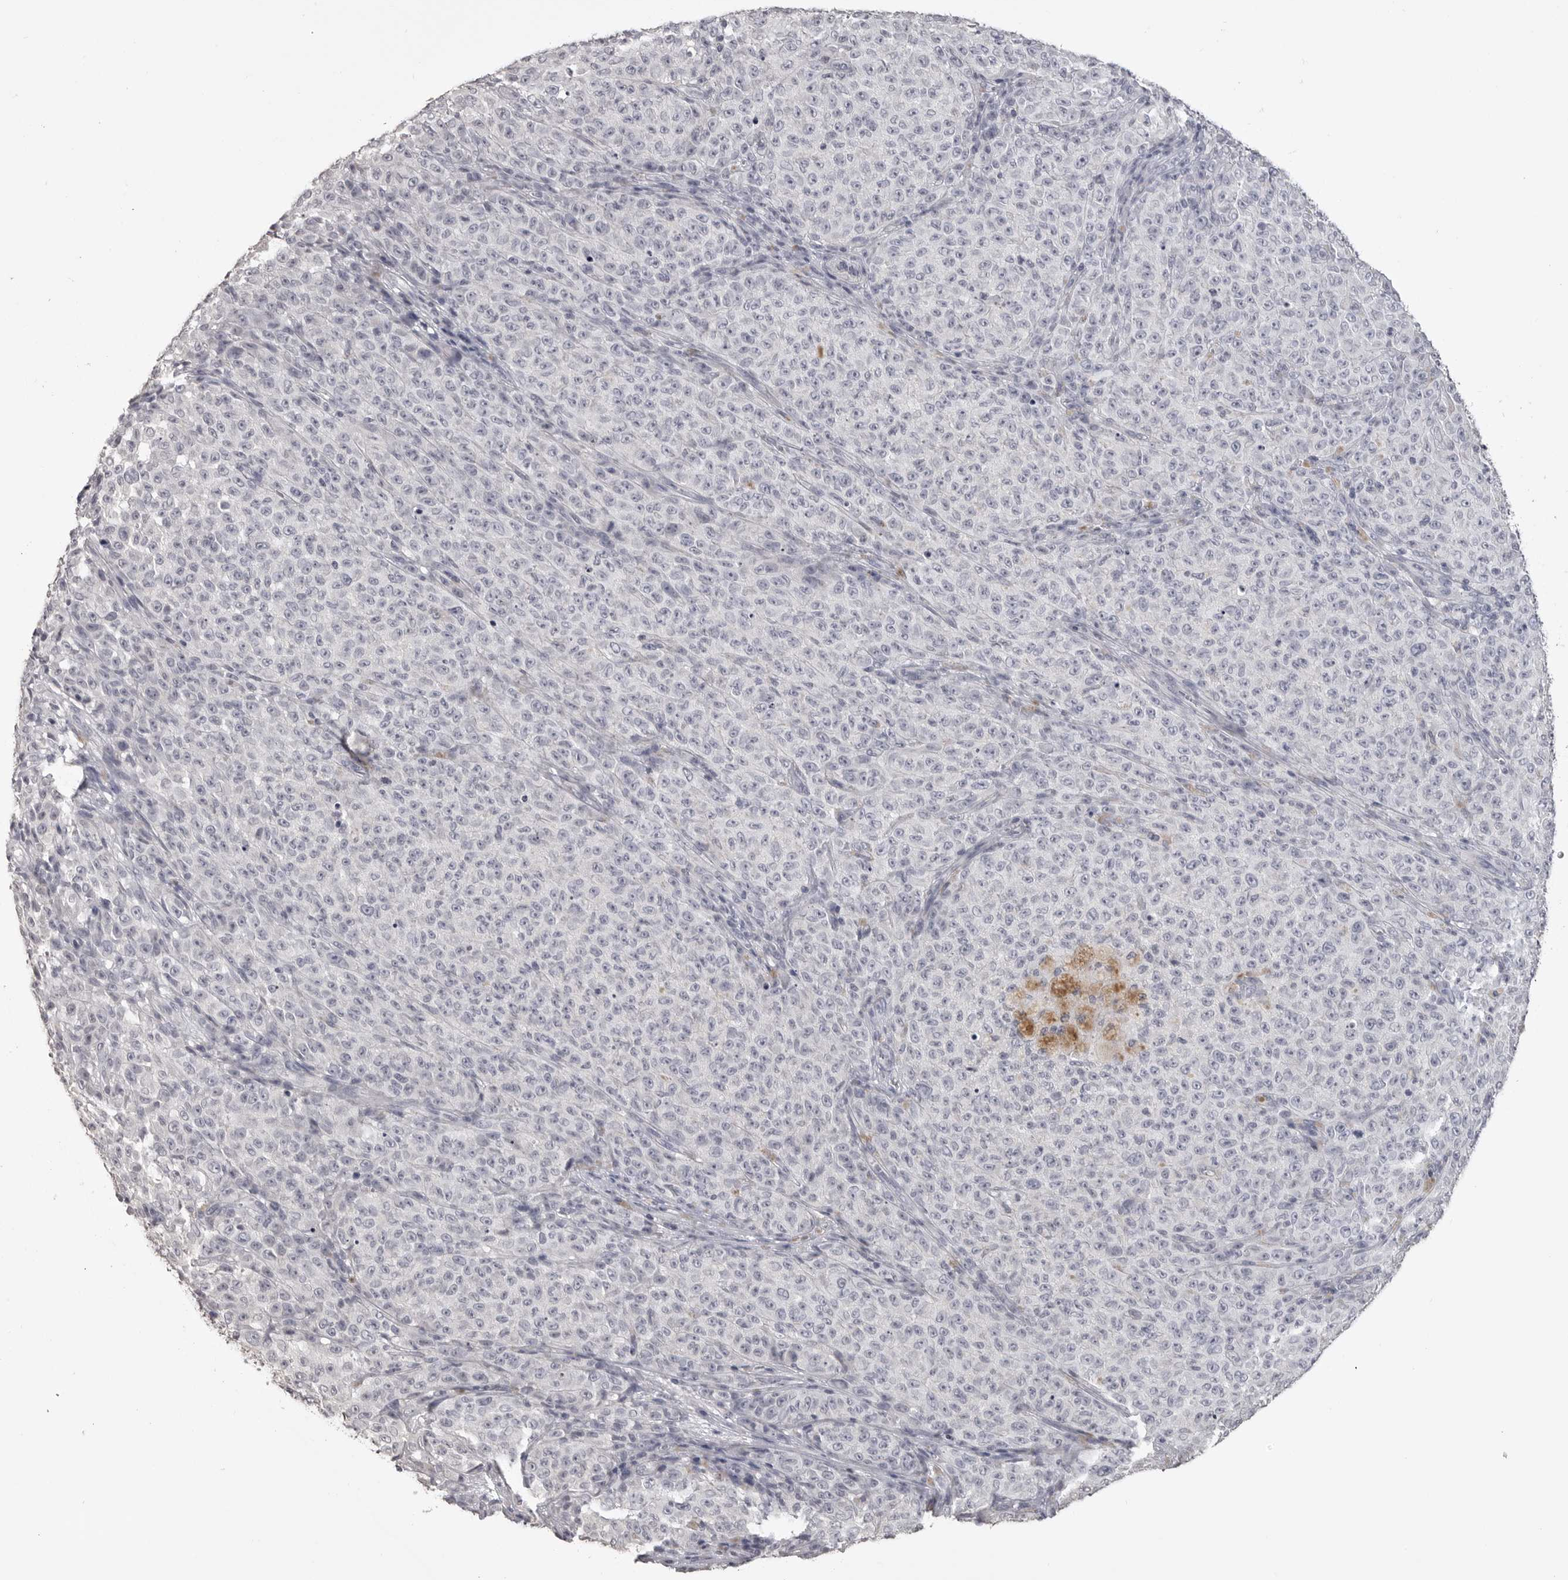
{"staining": {"intensity": "negative", "quantity": "none", "location": "none"}, "tissue": "melanoma", "cell_type": "Tumor cells", "image_type": "cancer", "snomed": [{"axis": "morphology", "description": "Malignant melanoma, NOS"}, {"axis": "topography", "description": "Skin"}], "caption": "Image shows no protein staining in tumor cells of melanoma tissue. Brightfield microscopy of immunohistochemistry stained with DAB (brown) and hematoxylin (blue), captured at high magnification.", "gene": "GPN2", "patient": {"sex": "female", "age": 82}}